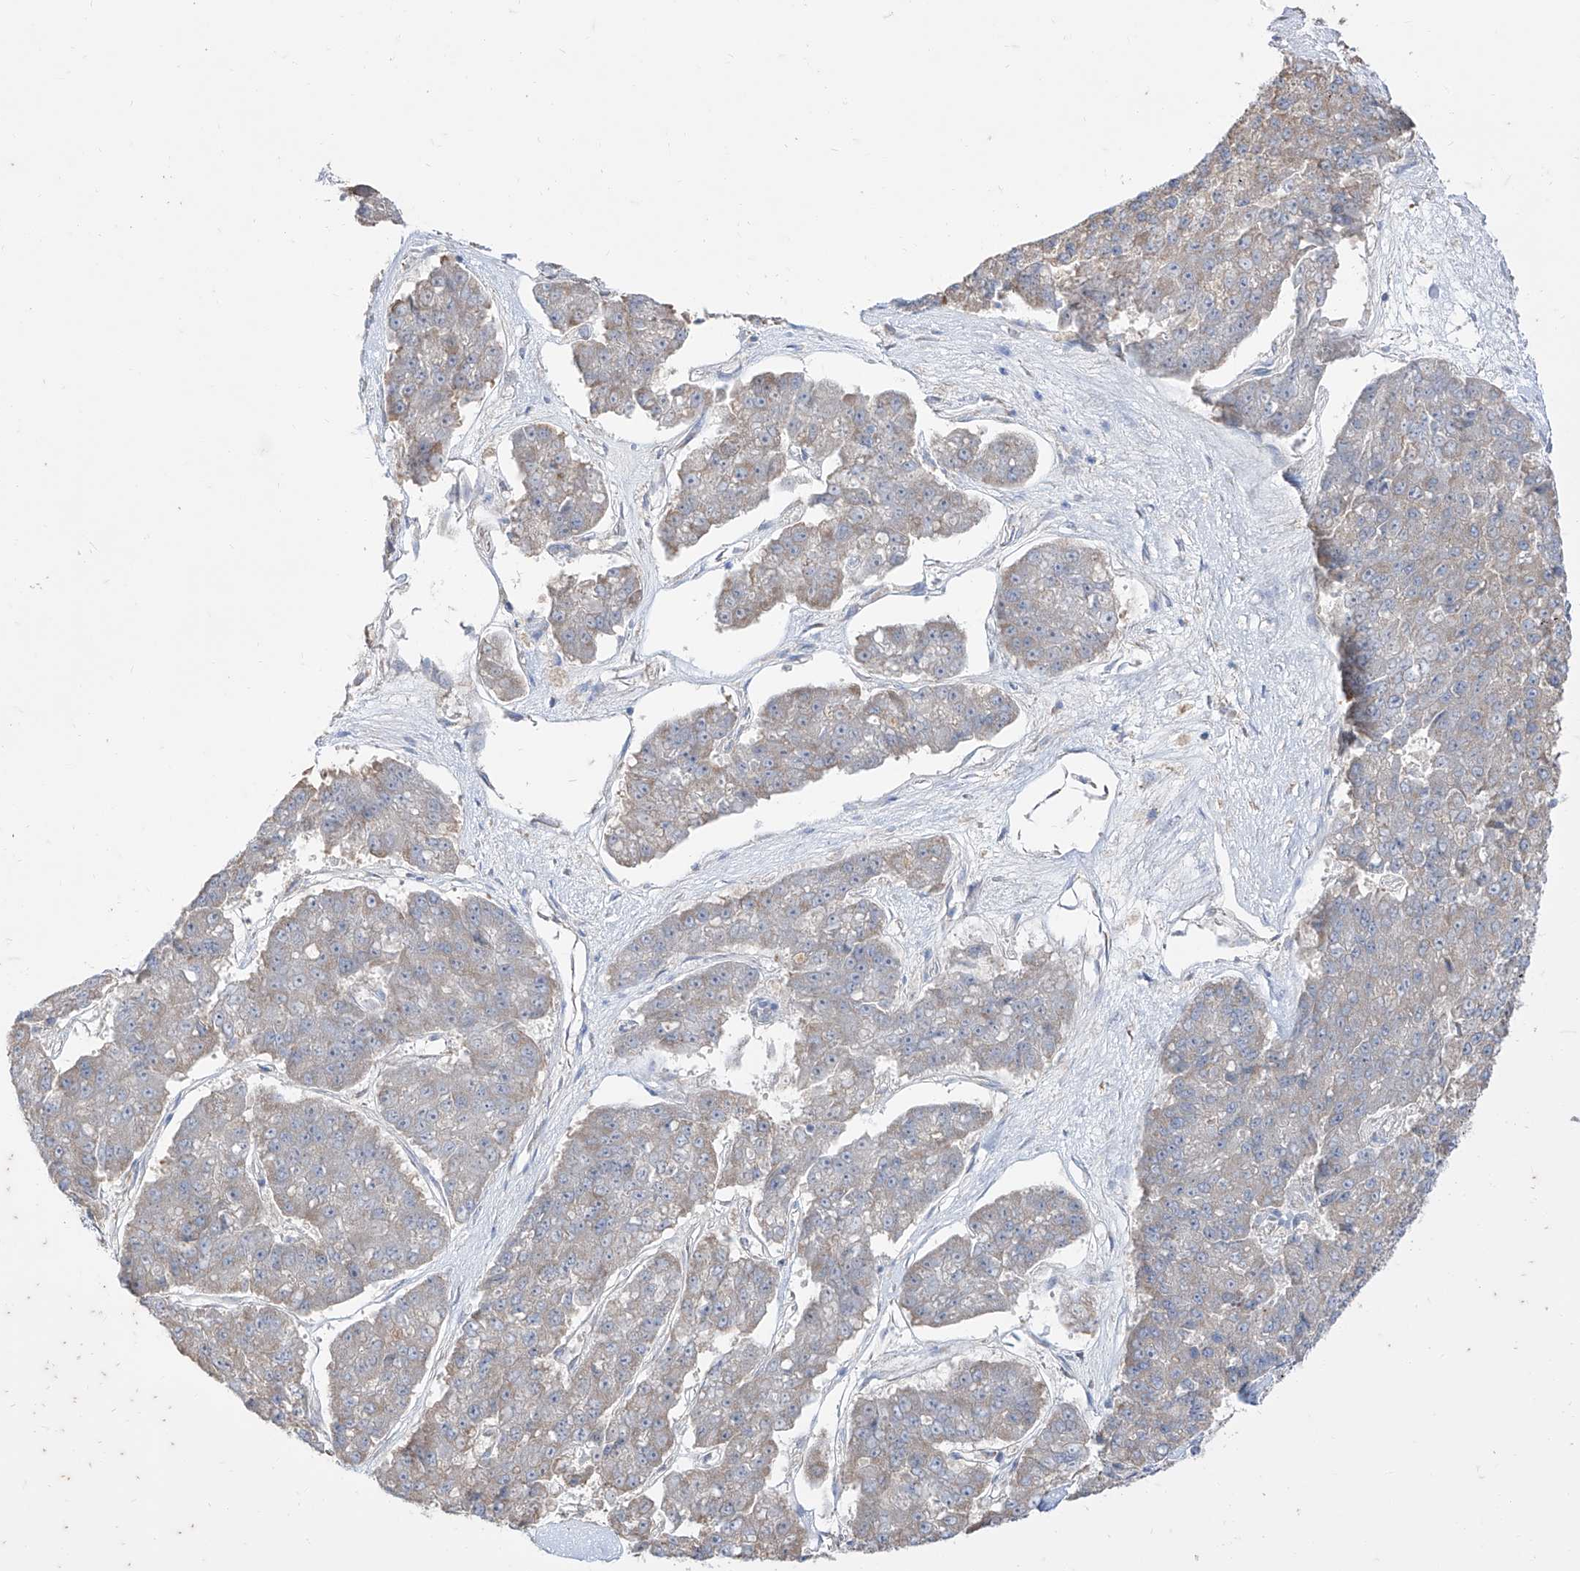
{"staining": {"intensity": "weak", "quantity": "25%-75%", "location": "cytoplasmic/membranous"}, "tissue": "pancreatic cancer", "cell_type": "Tumor cells", "image_type": "cancer", "snomed": [{"axis": "morphology", "description": "Adenocarcinoma, NOS"}, {"axis": "topography", "description": "Pancreas"}], "caption": "The immunohistochemical stain labels weak cytoplasmic/membranous staining in tumor cells of pancreatic adenocarcinoma tissue.", "gene": "BROX", "patient": {"sex": "male", "age": 50}}